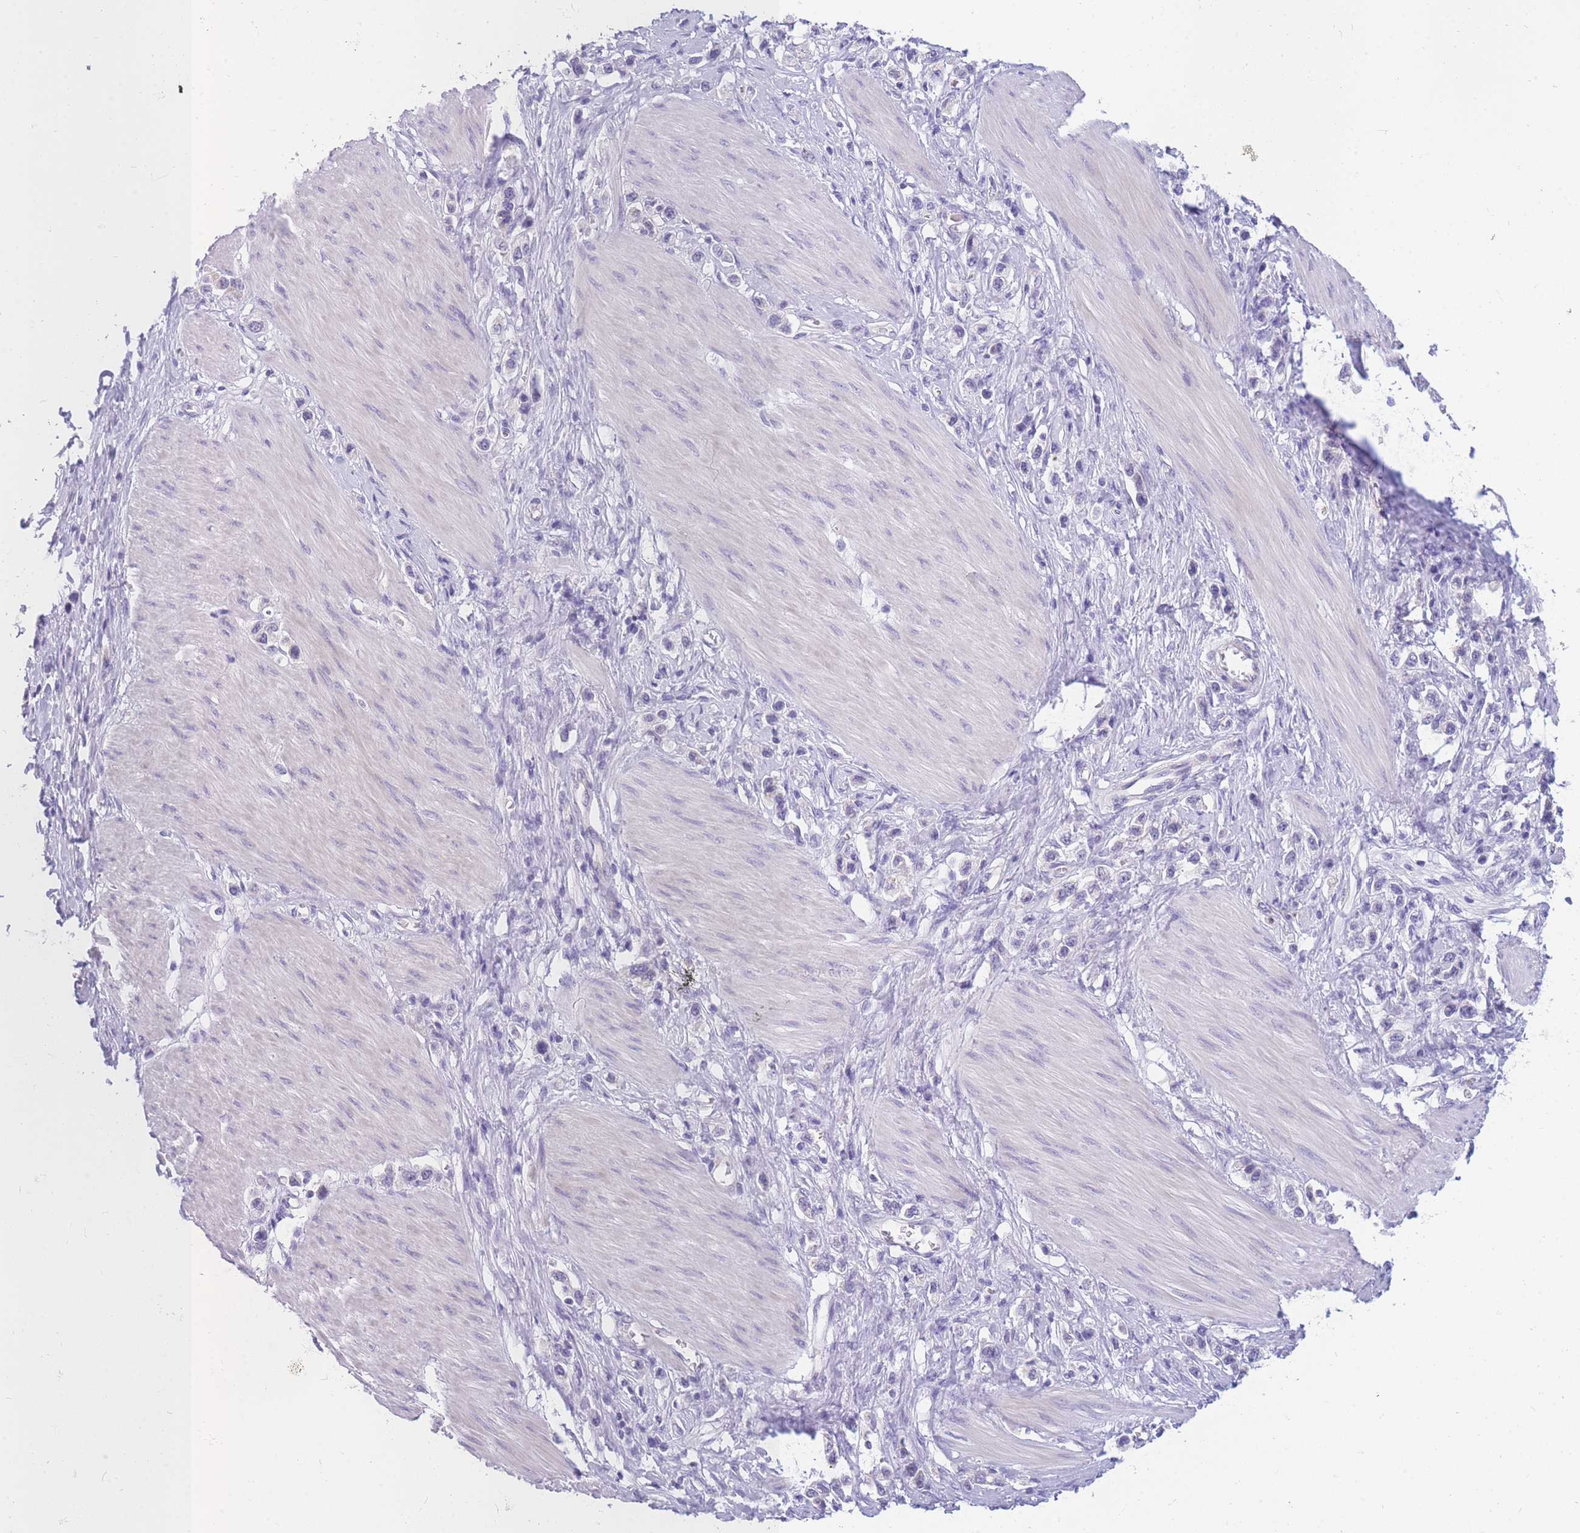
{"staining": {"intensity": "negative", "quantity": "none", "location": "none"}, "tissue": "stomach cancer", "cell_type": "Tumor cells", "image_type": "cancer", "snomed": [{"axis": "morphology", "description": "Adenocarcinoma, NOS"}, {"axis": "topography", "description": "Stomach"}], "caption": "High power microscopy micrograph of an IHC image of stomach cancer, revealing no significant positivity in tumor cells. (Stains: DAB (3,3'-diaminobenzidine) immunohistochemistry (IHC) with hematoxylin counter stain, Microscopy: brightfield microscopy at high magnification).", "gene": "DDX49", "patient": {"sex": "female", "age": 65}}